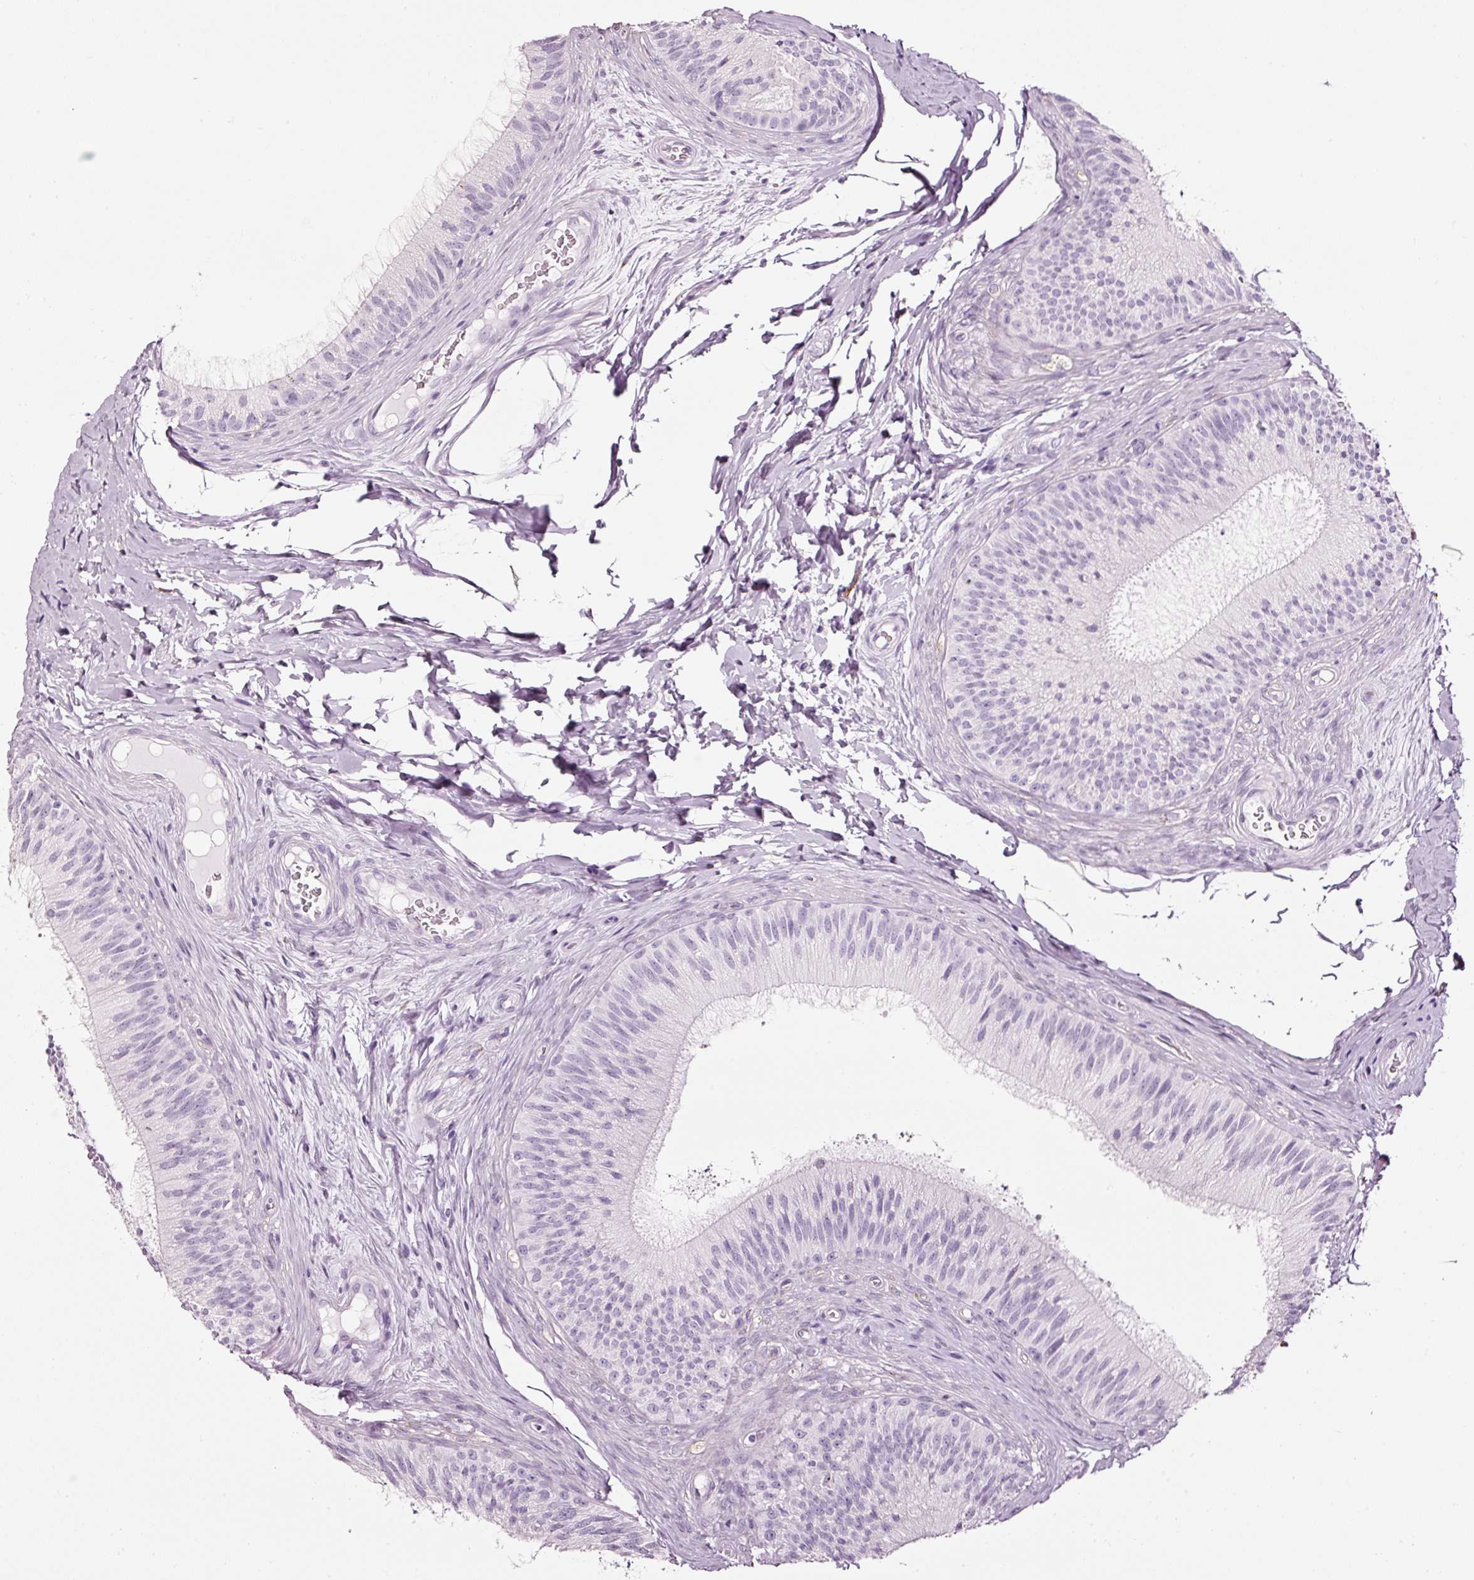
{"staining": {"intensity": "negative", "quantity": "none", "location": "none"}, "tissue": "epididymis", "cell_type": "Glandular cells", "image_type": "normal", "snomed": [{"axis": "morphology", "description": "Normal tissue, NOS"}, {"axis": "topography", "description": "Epididymis"}], "caption": "A photomicrograph of epididymis stained for a protein exhibits no brown staining in glandular cells. The staining was performed using DAB (3,3'-diaminobenzidine) to visualize the protein expression in brown, while the nuclei were stained in blue with hematoxylin (Magnification: 20x).", "gene": "SDF4", "patient": {"sex": "male", "age": 24}}